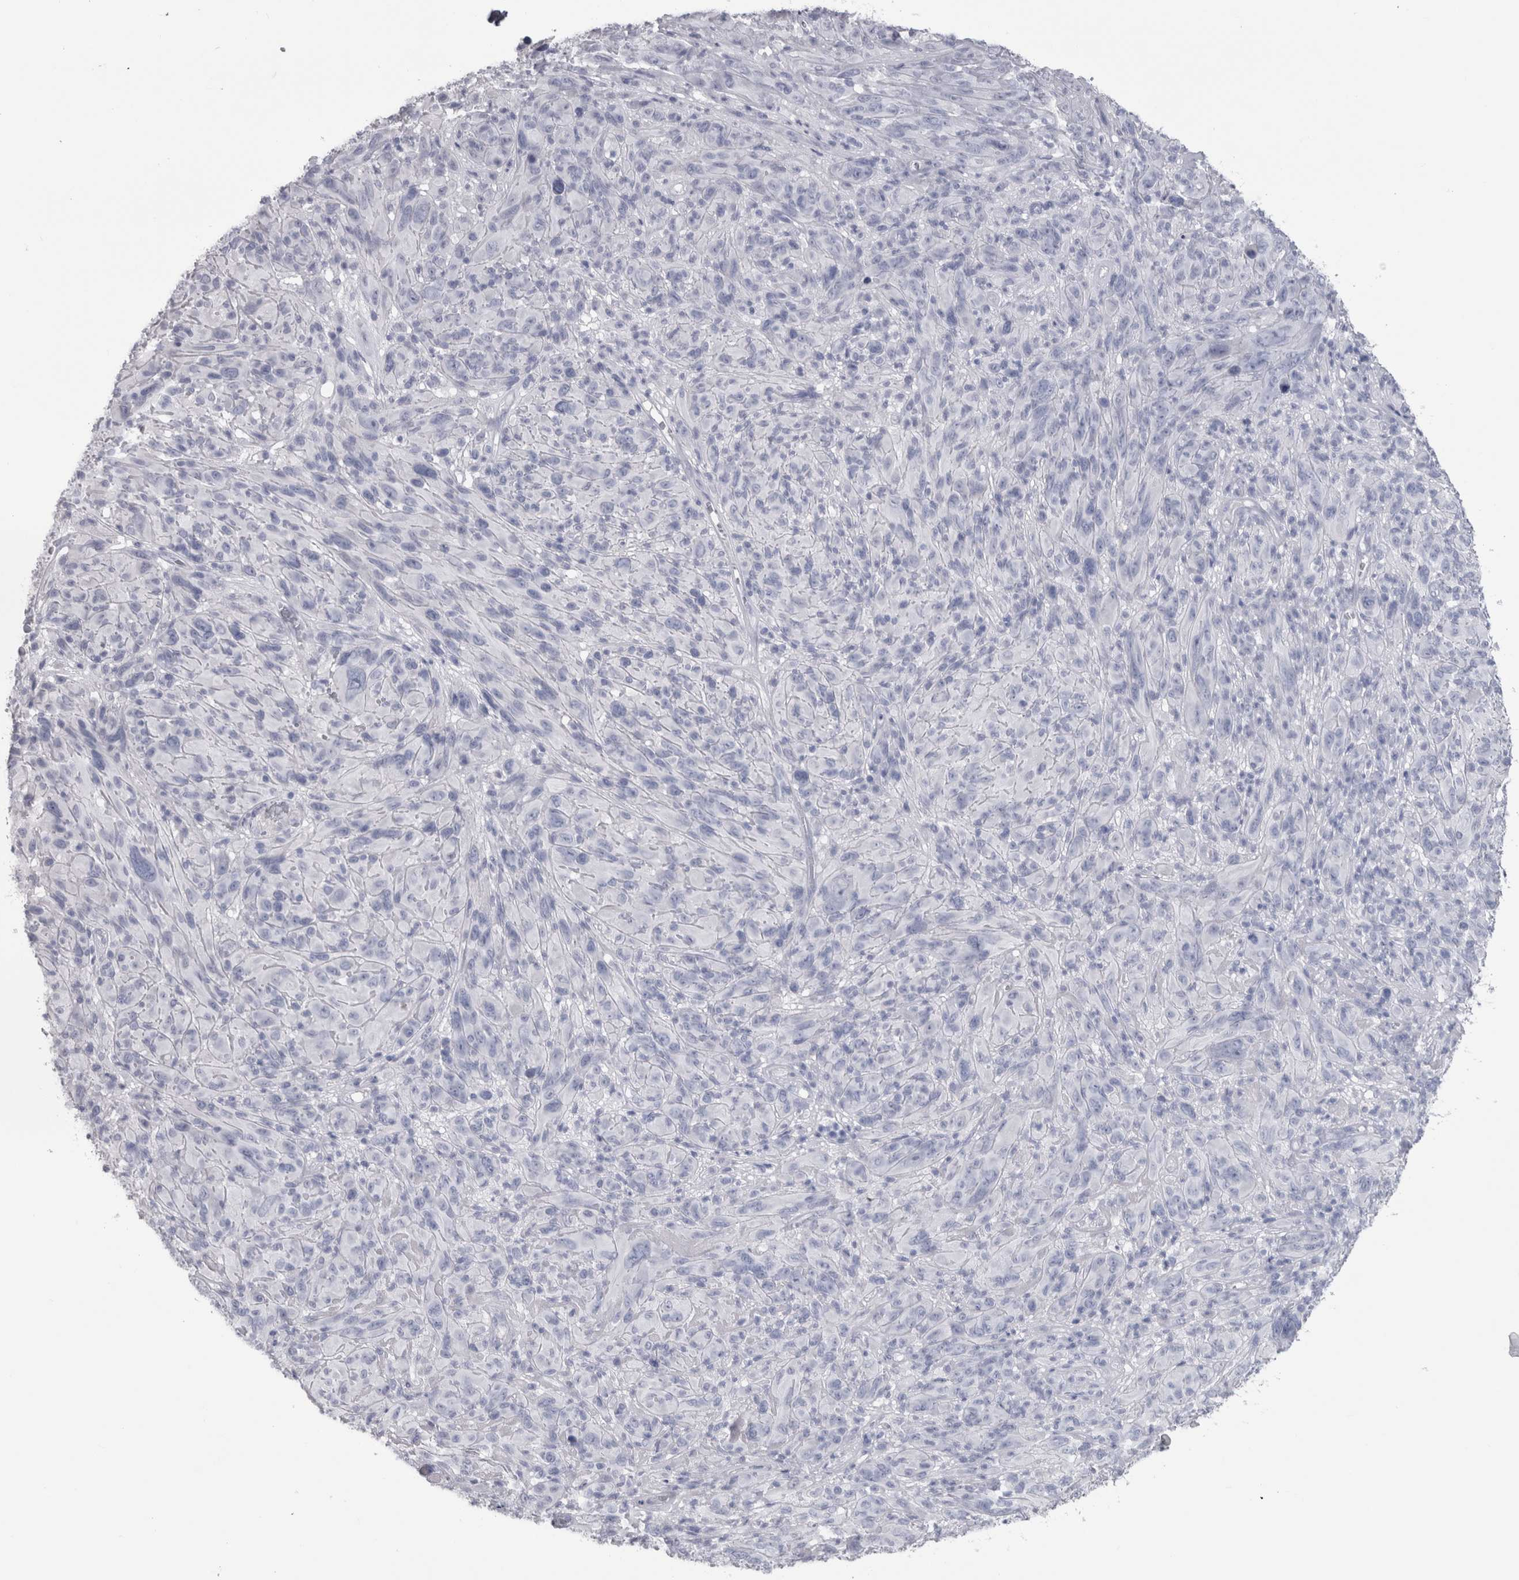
{"staining": {"intensity": "negative", "quantity": "none", "location": "none"}, "tissue": "melanoma", "cell_type": "Tumor cells", "image_type": "cancer", "snomed": [{"axis": "morphology", "description": "Malignant melanoma, NOS"}, {"axis": "topography", "description": "Skin of head"}], "caption": "Micrograph shows no significant protein staining in tumor cells of malignant melanoma. (DAB immunohistochemistry (IHC), high magnification).", "gene": "PTH", "patient": {"sex": "male", "age": 96}}